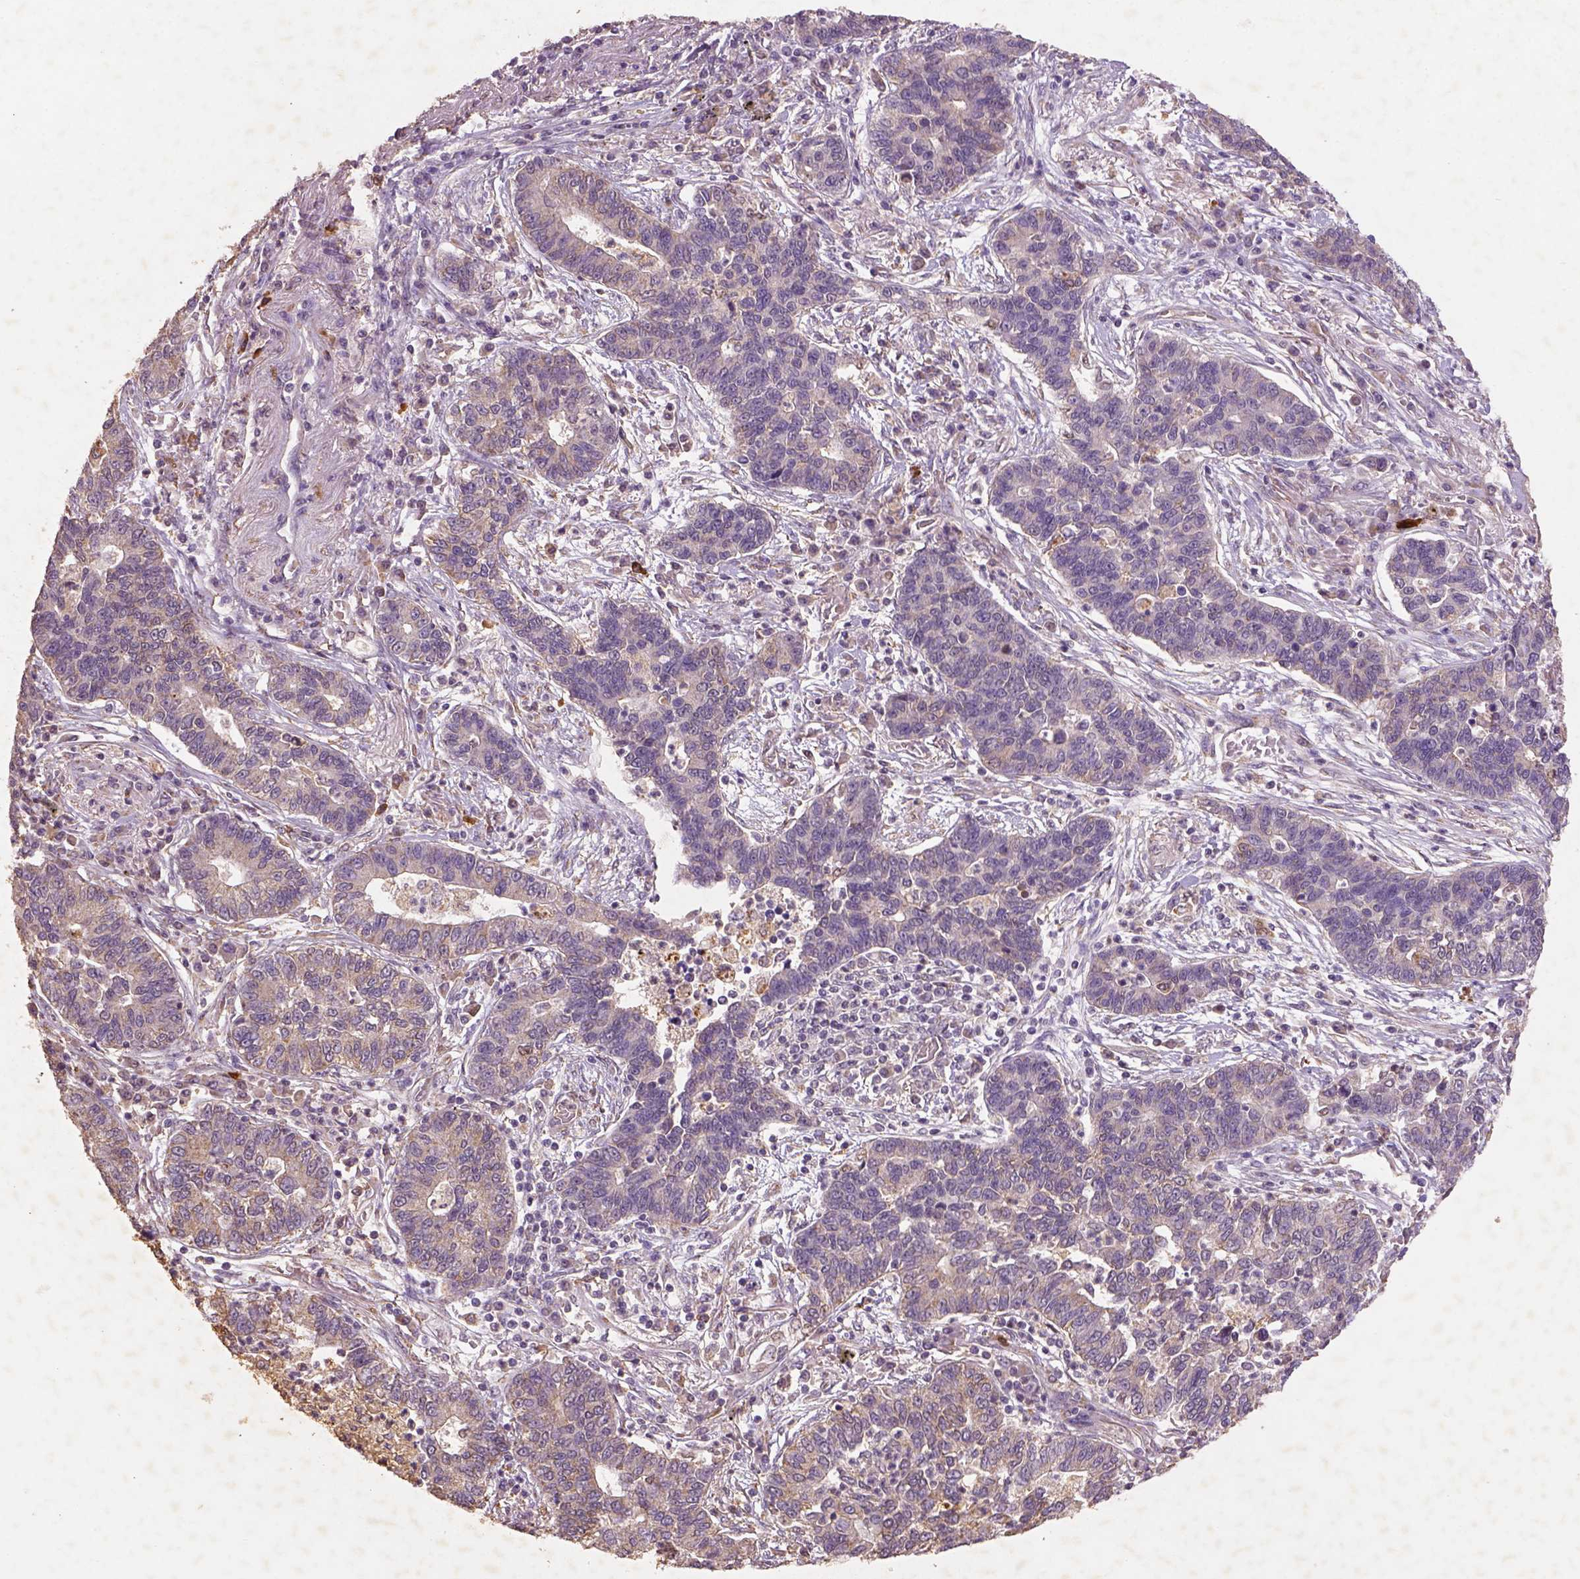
{"staining": {"intensity": "weak", "quantity": ">75%", "location": "cytoplasmic/membranous"}, "tissue": "lung cancer", "cell_type": "Tumor cells", "image_type": "cancer", "snomed": [{"axis": "morphology", "description": "Adenocarcinoma, NOS"}, {"axis": "topography", "description": "Lung"}], "caption": "Human lung adenocarcinoma stained for a protein (brown) demonstrates weak cytoplasmic/membranous positive staining in approximately >75% of tumor cells.", "gene": "AP2B1", "patient": {"sex": "female", "age": 57}}